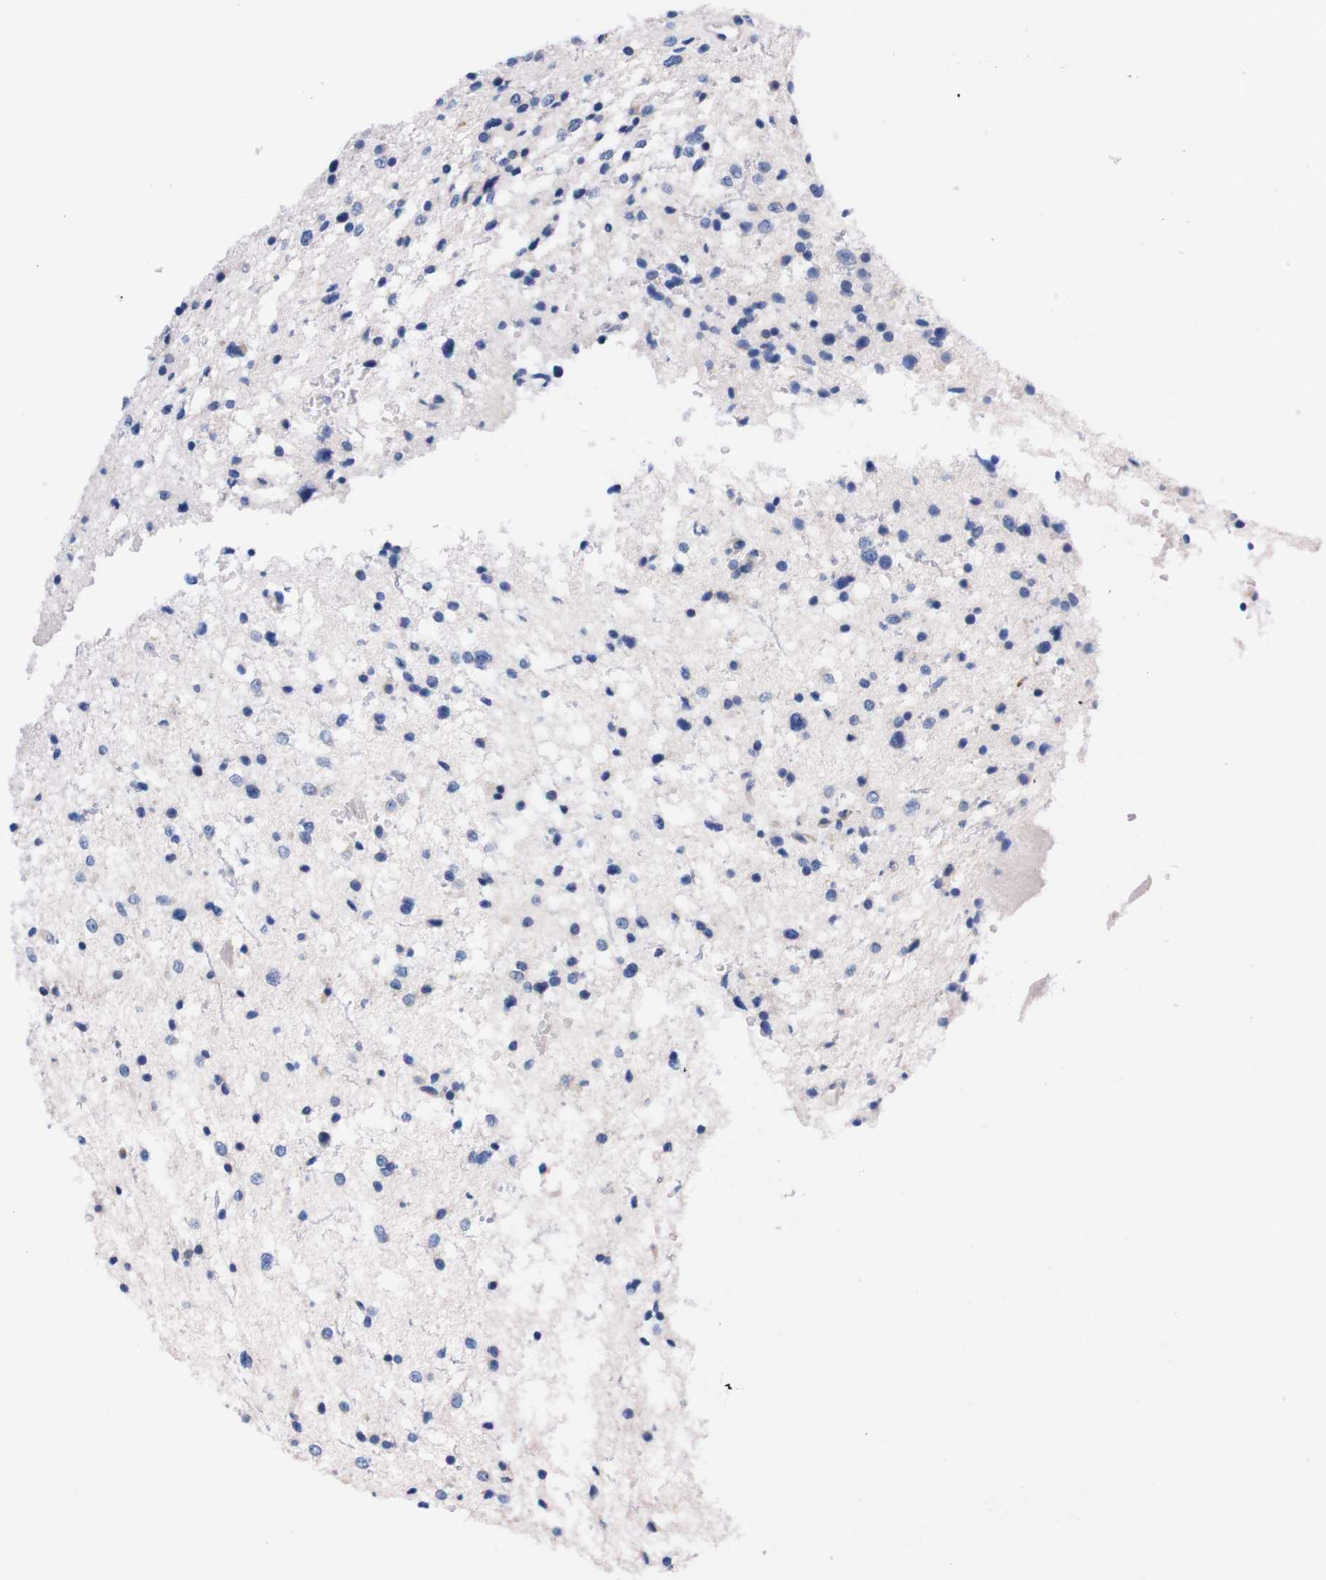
{"staining": {"intensity": "negative", "quantity": "none", "location": "none"}, "tissue": "glioma", "cell_type": "Tumor cells", "image_type": "cancer", "snomed": [{"axis": "morphology", "description": "Glioma, malignant, Low grade"}, {"axis": "topography", "description": "Brain"}], "caption": "This is an immunohistochemistry image of glioma. There is no positivity in tumor cells.", "gene": "NEBL", "patient": {"sex": "female", "age": 37}}